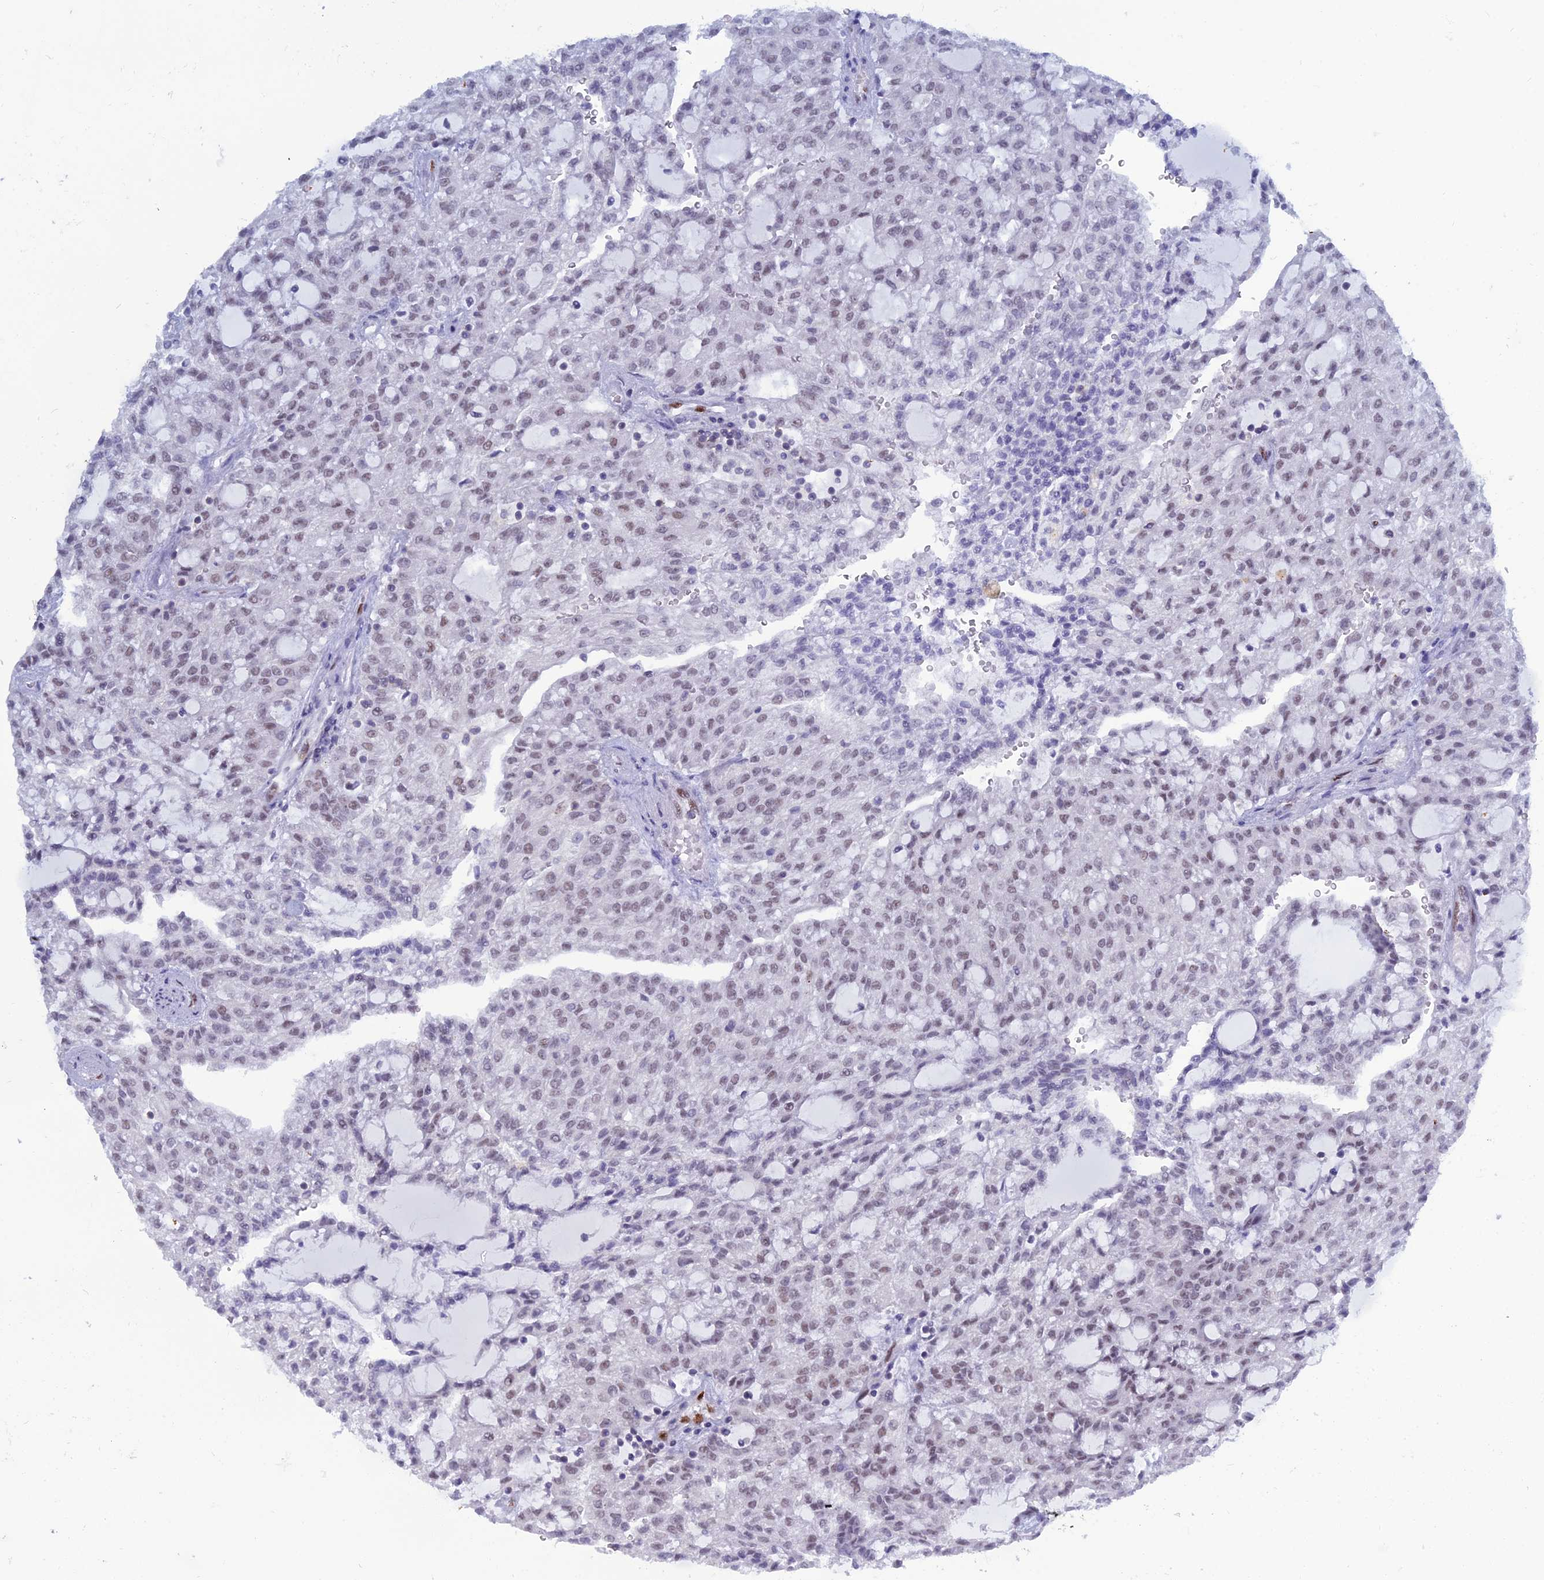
{"staining": {"intensity": "negative", "quantity": "none", "location": "none"}, "tissue": "renal cancer", "cell_type": "Tumor cells", "image_type": "cancer", "snomed": [{"axis": "morphology", "description": "Adenocarcinoma, NOS"}, {"axis": "topography", "description": "Kidney"}], "caption": "Protein analysis of renal adenocarcinoma exhibits no significant staining in tumor cells.", "gene": "NOL4L", "patient": {"sex": "male", "age": 63}}